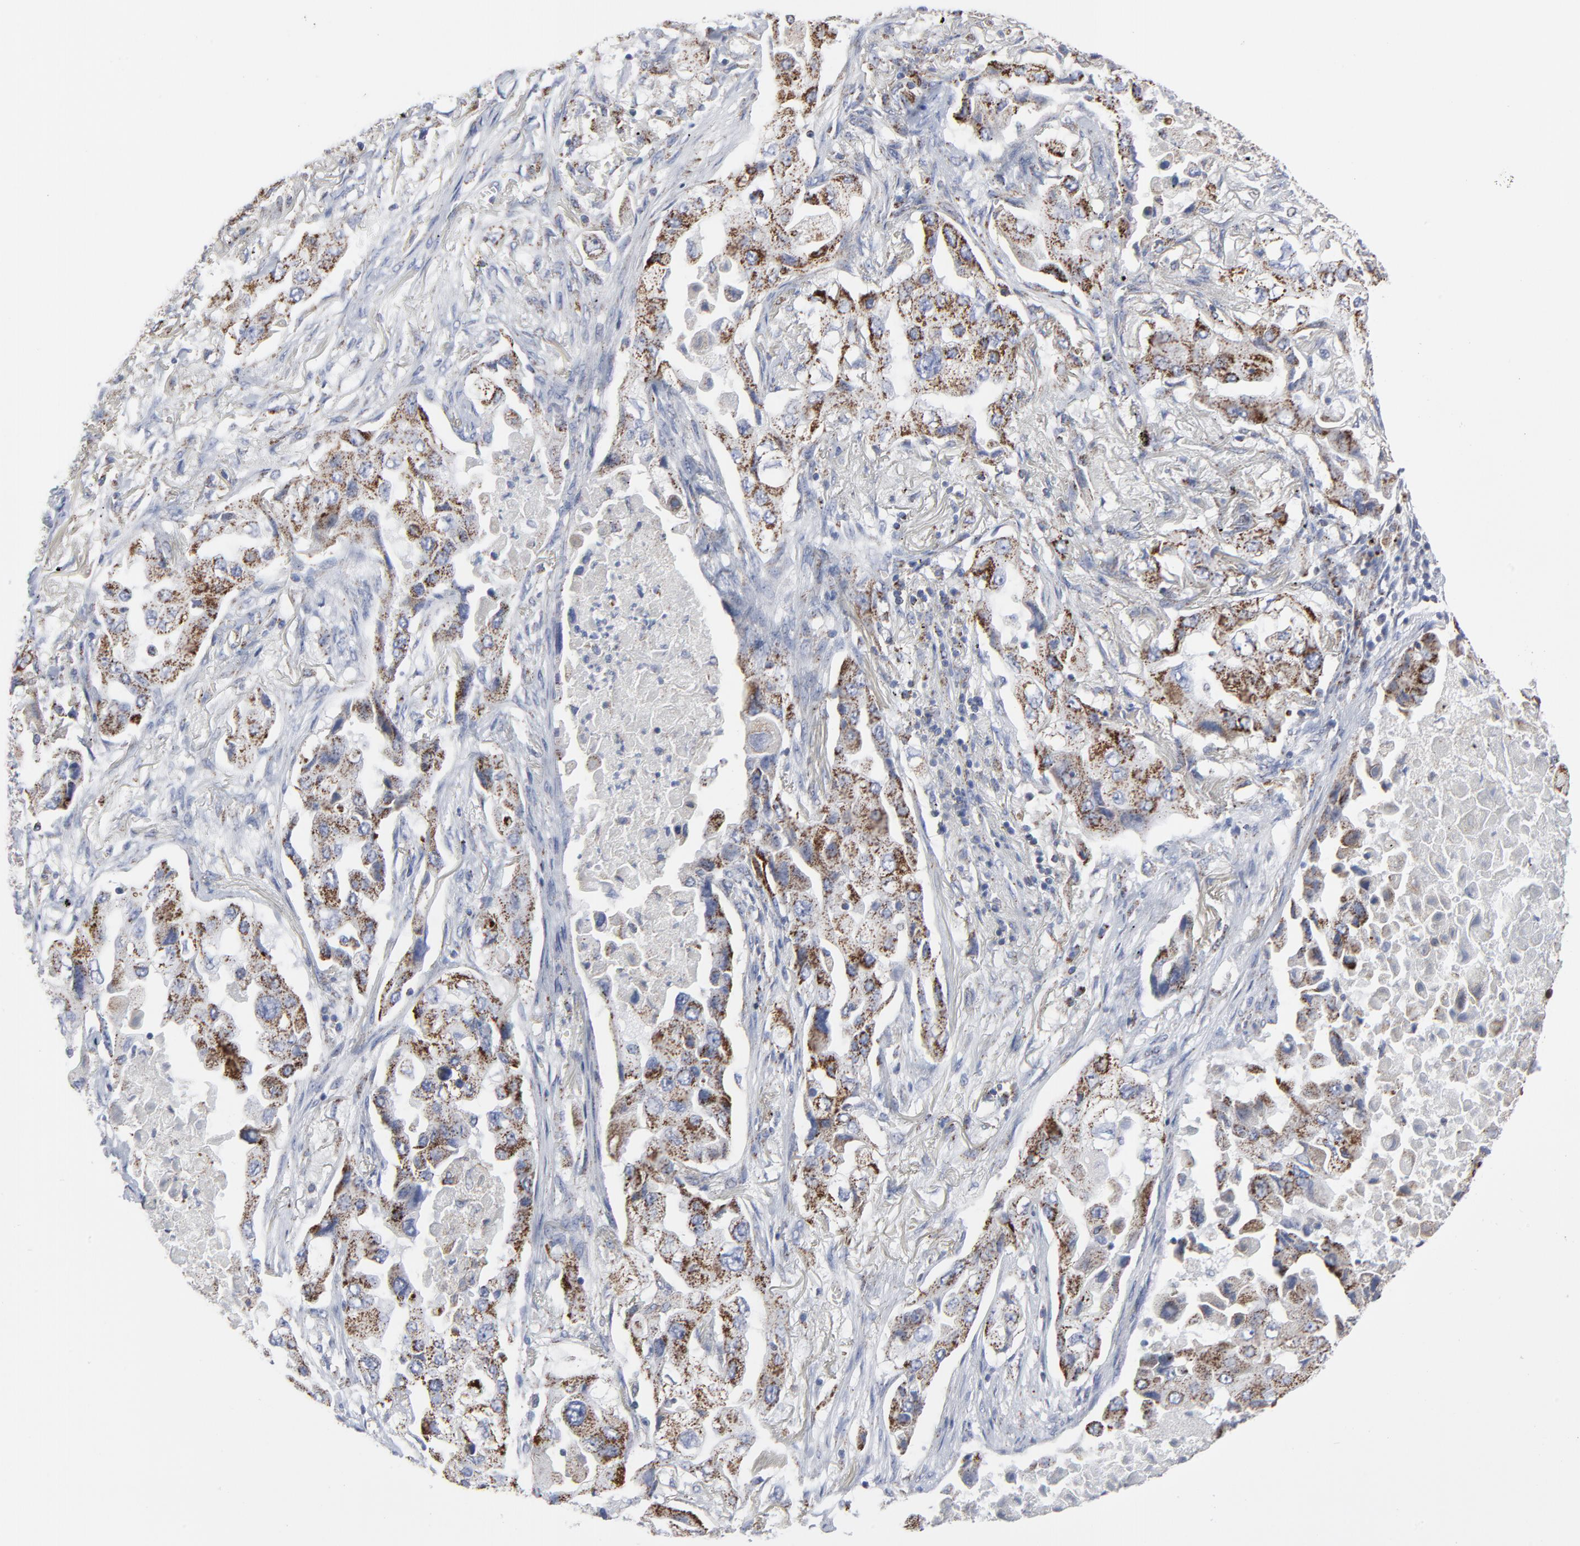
{"staining": {"intensity": "strong", "quantity": ">75%", "location": "cytoplasmic/membranous"}, "tissue": "lung cancer", "cell_type": "Tumor cells", "image_type": "cancer", "snomed": [{"axis": "morphology", "description": "Adenocarcinoma, NOS"}, {"axis": "topography", "description": "Lung"}], "caption": "Immunohistochemical staining of human adenocarcinoma (lung) displays high levels of strong cytoplasmic/membranous protein positivity in approximately >75% of tumor cells.", "gene": "TXNRD2", "patient": {"sex": "female", "age": 65}}